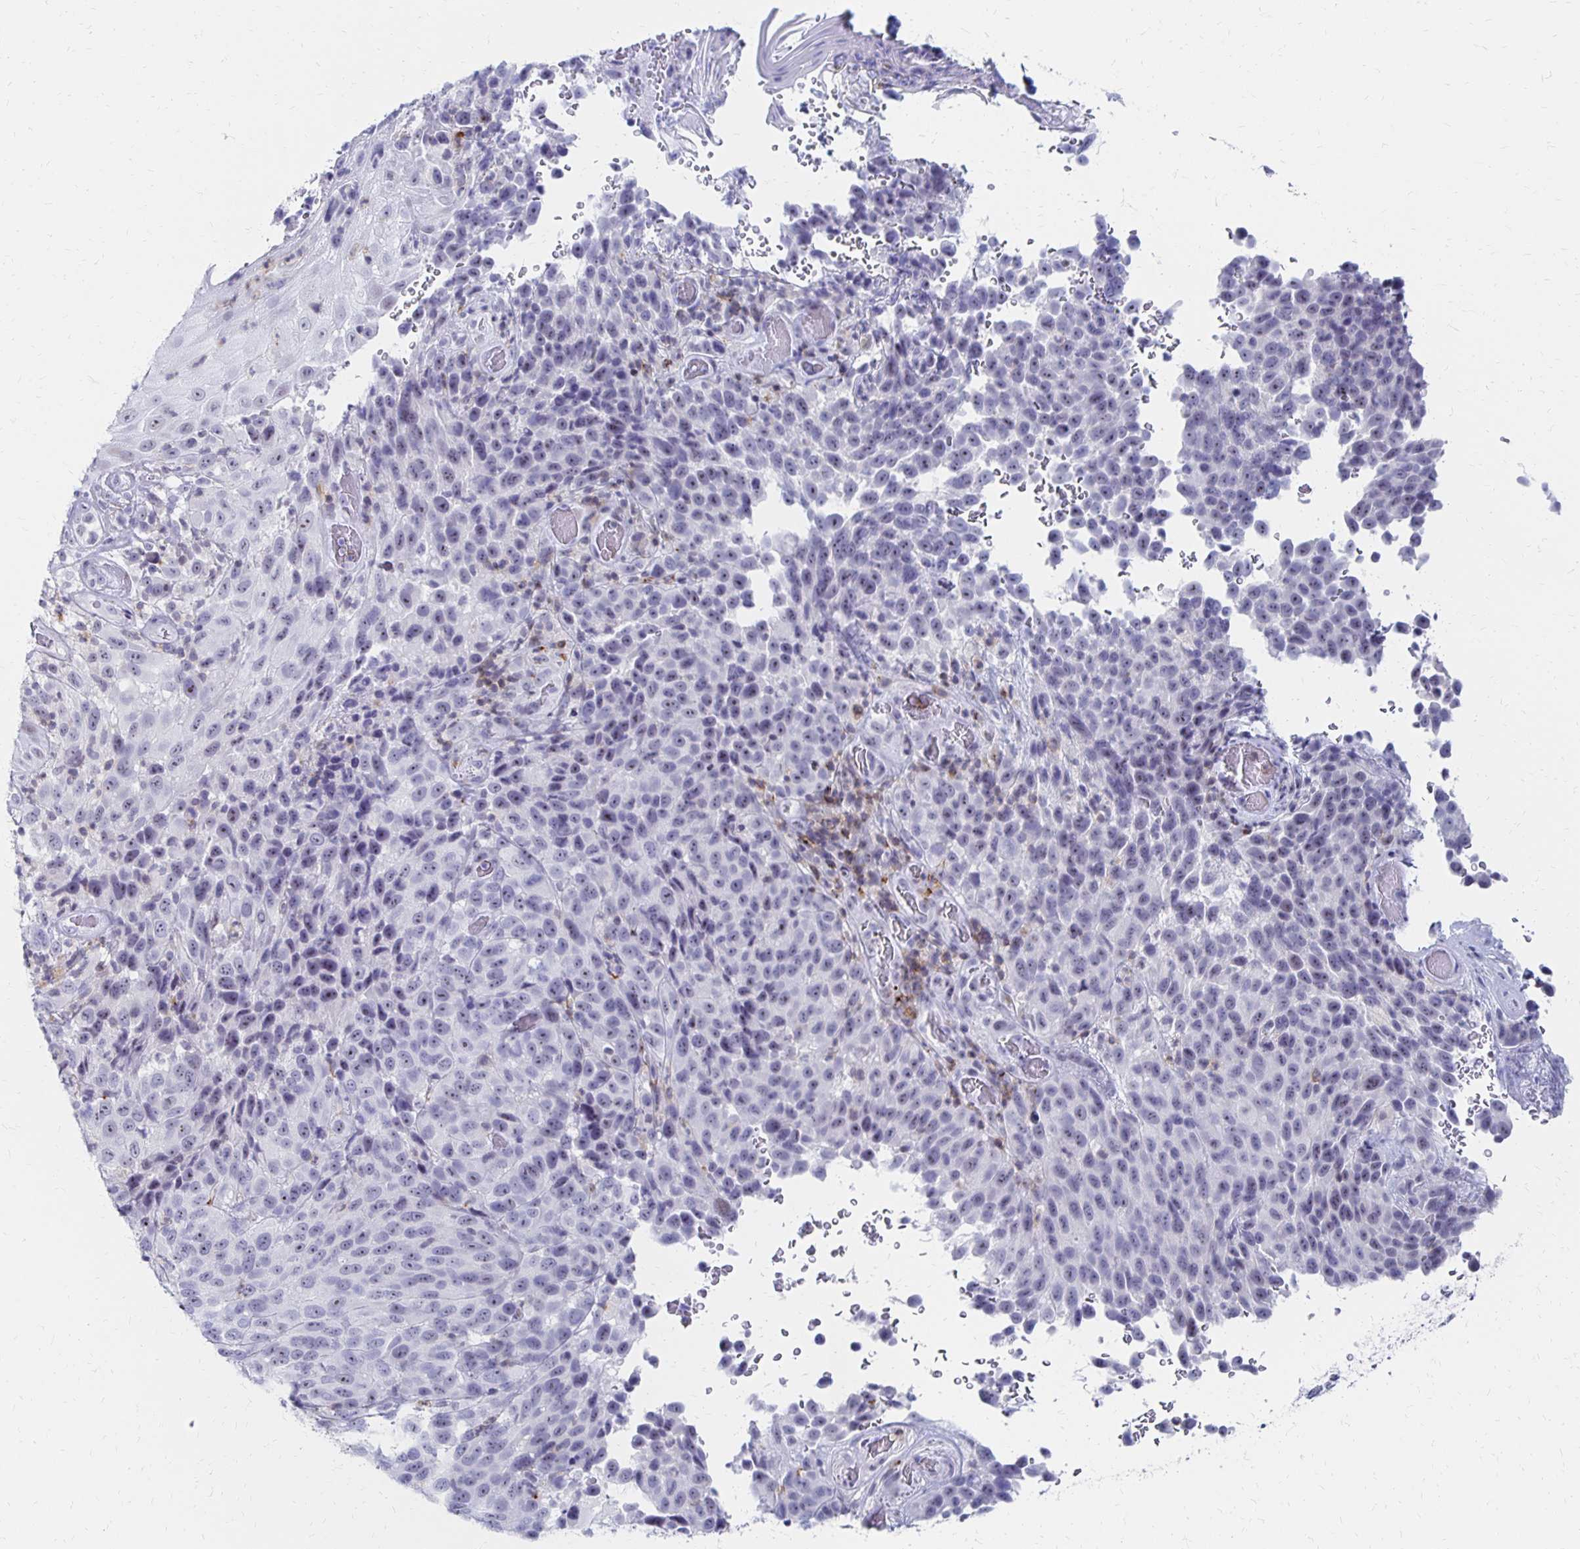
{"staining": {"intensity": "negative", "quantity": "none", "location": "none"}, "tissue": "melanoma", "cell_type": "Tumor cells", "image_type": "cancer", "snomed": [{"axis": "morphology", "description": "Malignant melanoma, NOS"}, {"axis": "topography", "description": "Skin"}], "caption": "High power microscopy micrograph of an IHC image of malignant melanoma, revealing no significant positivity in tumor cells. (DAB IHC, high magnification).", "gene": "SYT2", "patient": {"sex": "male", "age": 85}}